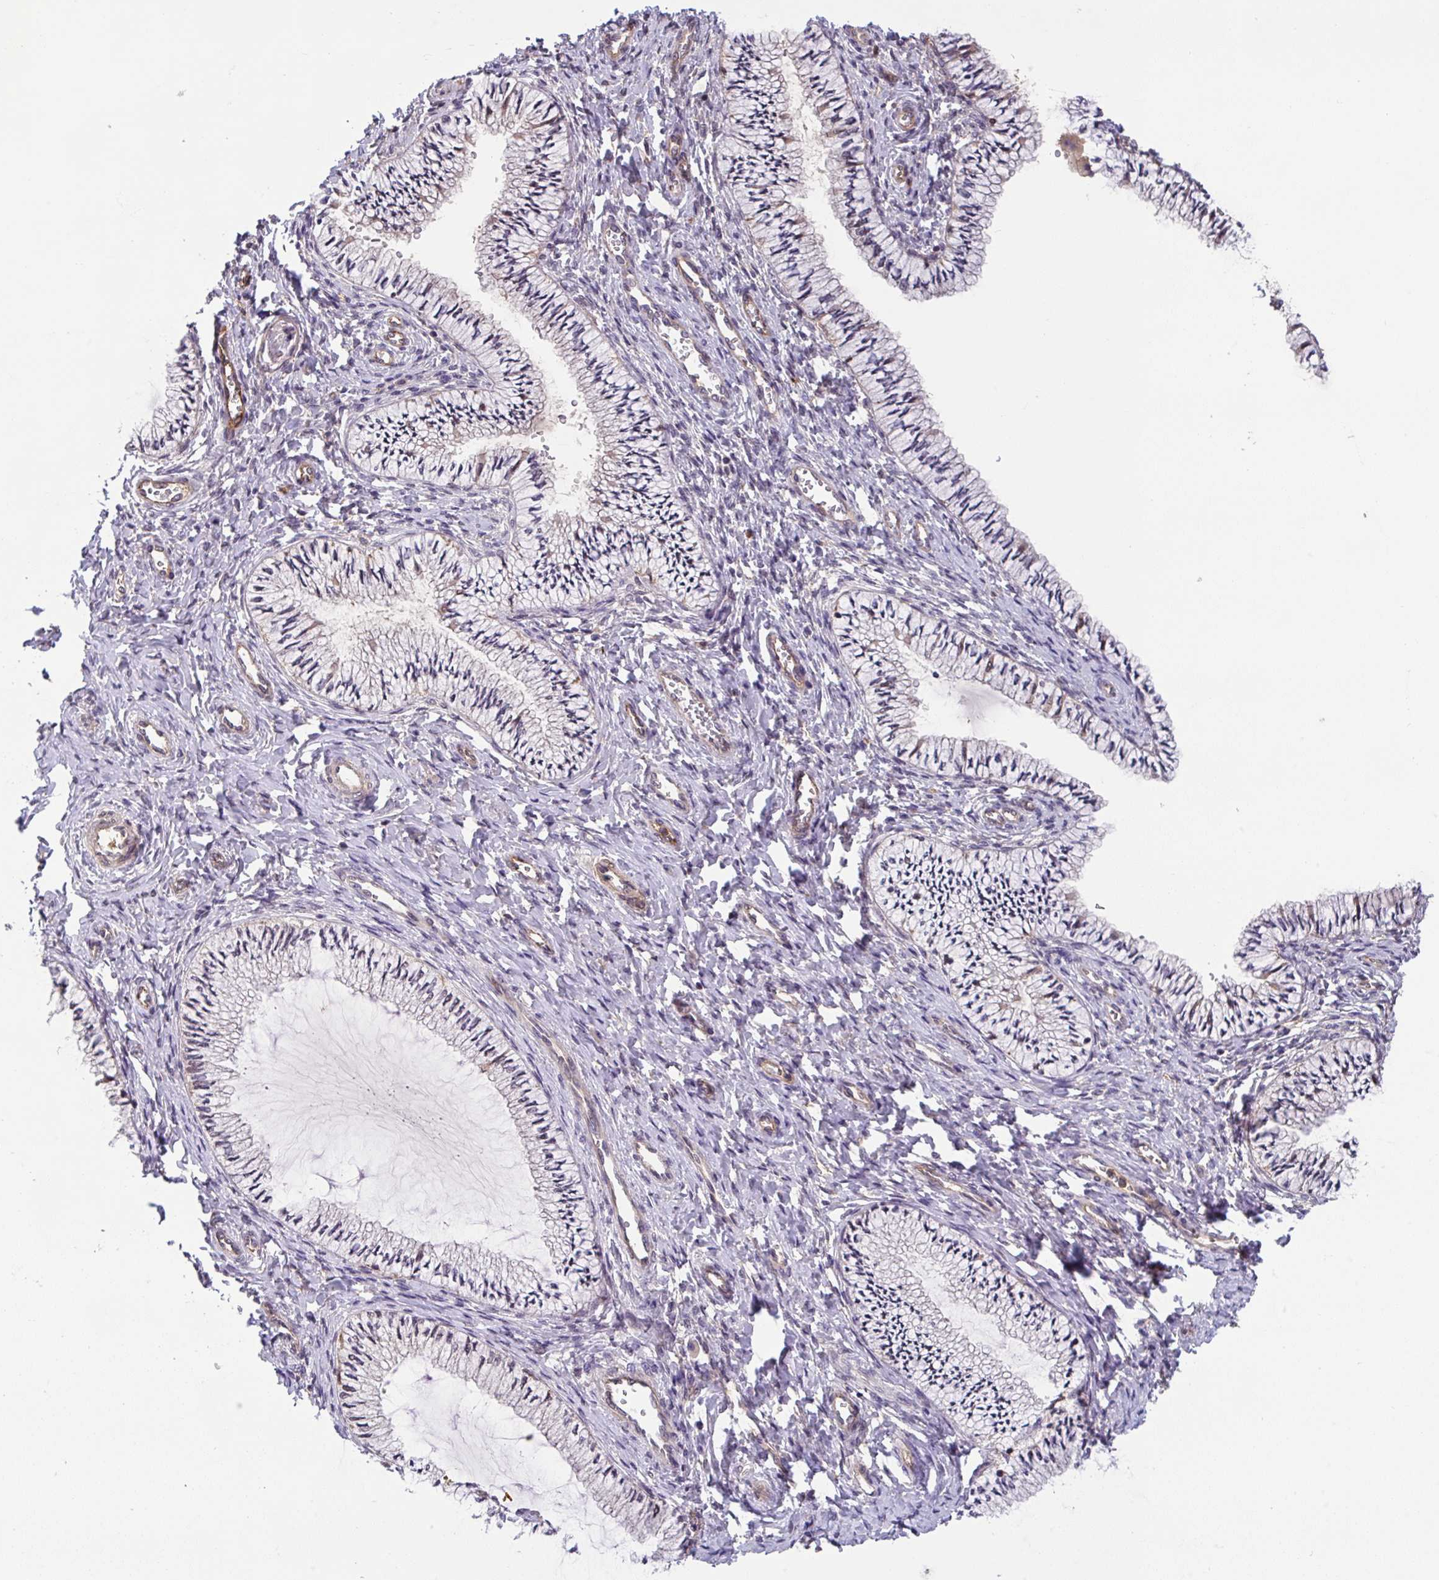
{"staining": {"intensity": "weak", "quantity": "<25%", "location": "cytoplasmic/membranous"}, "tissue": "cervix", "cell_type": "Glandular cells", "image_type": "normal", "snomed": [{"axis": "morphology", "description": "Normal tissue, NOS"}, {"axis": "topography", "description": "Cervix"}], "caption": "There is no significant expression in glandular cells of cervix. Brightfield microscopy of immunohistochemistry (IHC) stained with DAB (3,3'-diaminobenzidine) (brown) and hematoxylin (blue), captured at high magnification.", "gene": "TIGAR", "patient": {"sex": "female", "age": 24}}